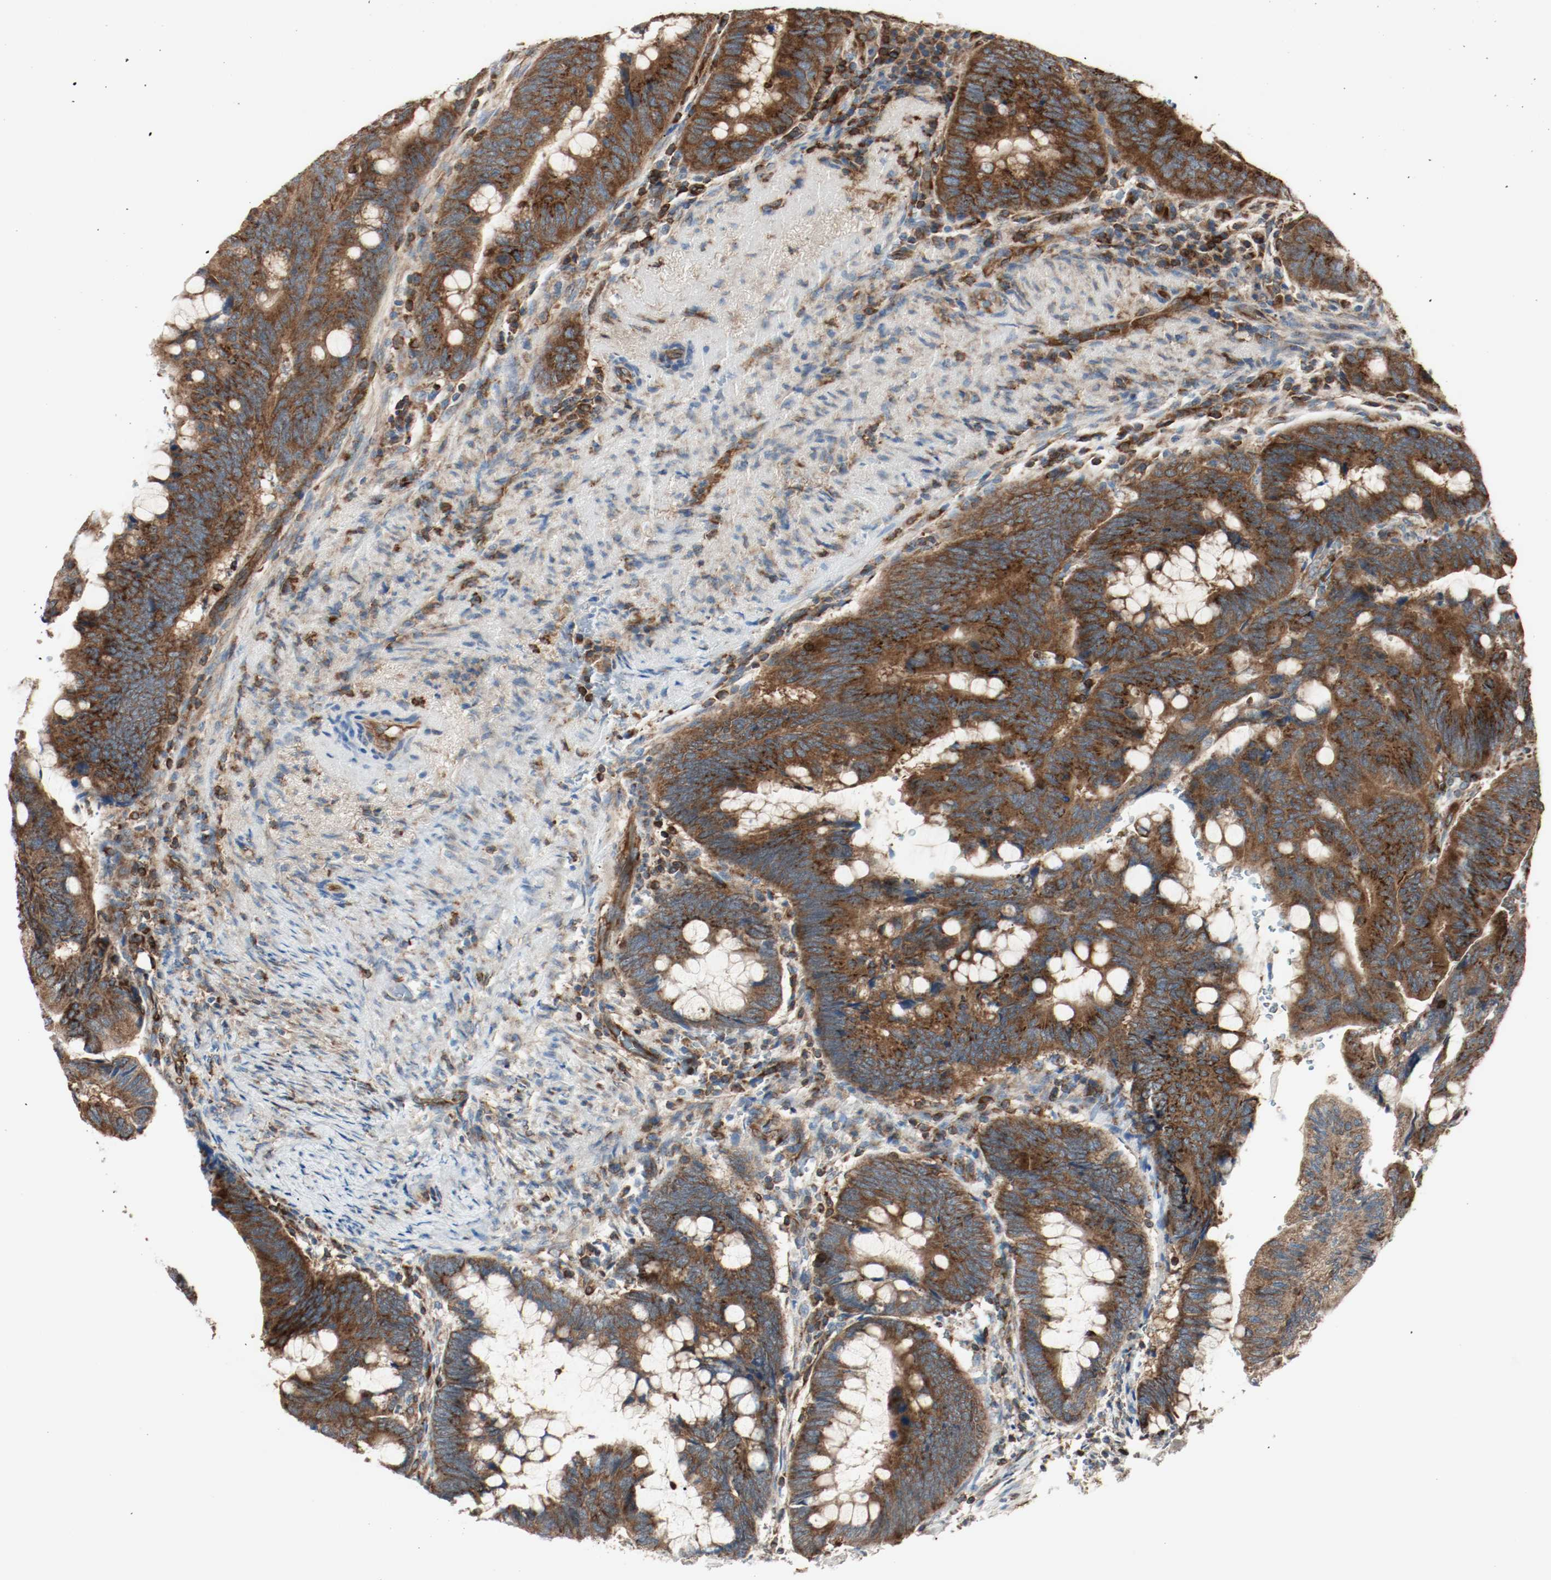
{"staining": {"intensity": "strong", "quantity": ">75%", "location": "cytoplasmic/membranous"}, "tissue": "colorectal cancer", "cell_type": "Tumor cells", "image_type": "cancer", "snomed": [{"axis": "morphology", "description": "Normal tissue, NOS"}, {"axis": "morphology", "description": "Adenocarcinoma, NOS"}, {"axis": "topography", "description": "Rectum"}, {"axis": "topography", "description": "Peripheral nerve tissue"}], "caption": "Immunohistochemical staining of colorectal cancer demonstrates high levels of strong cytoplasmic/membranous protein expression in approximately >75% of tumor cells.", "gene": "PLCG1", "patient": {"sex": "male", "age": 92}}